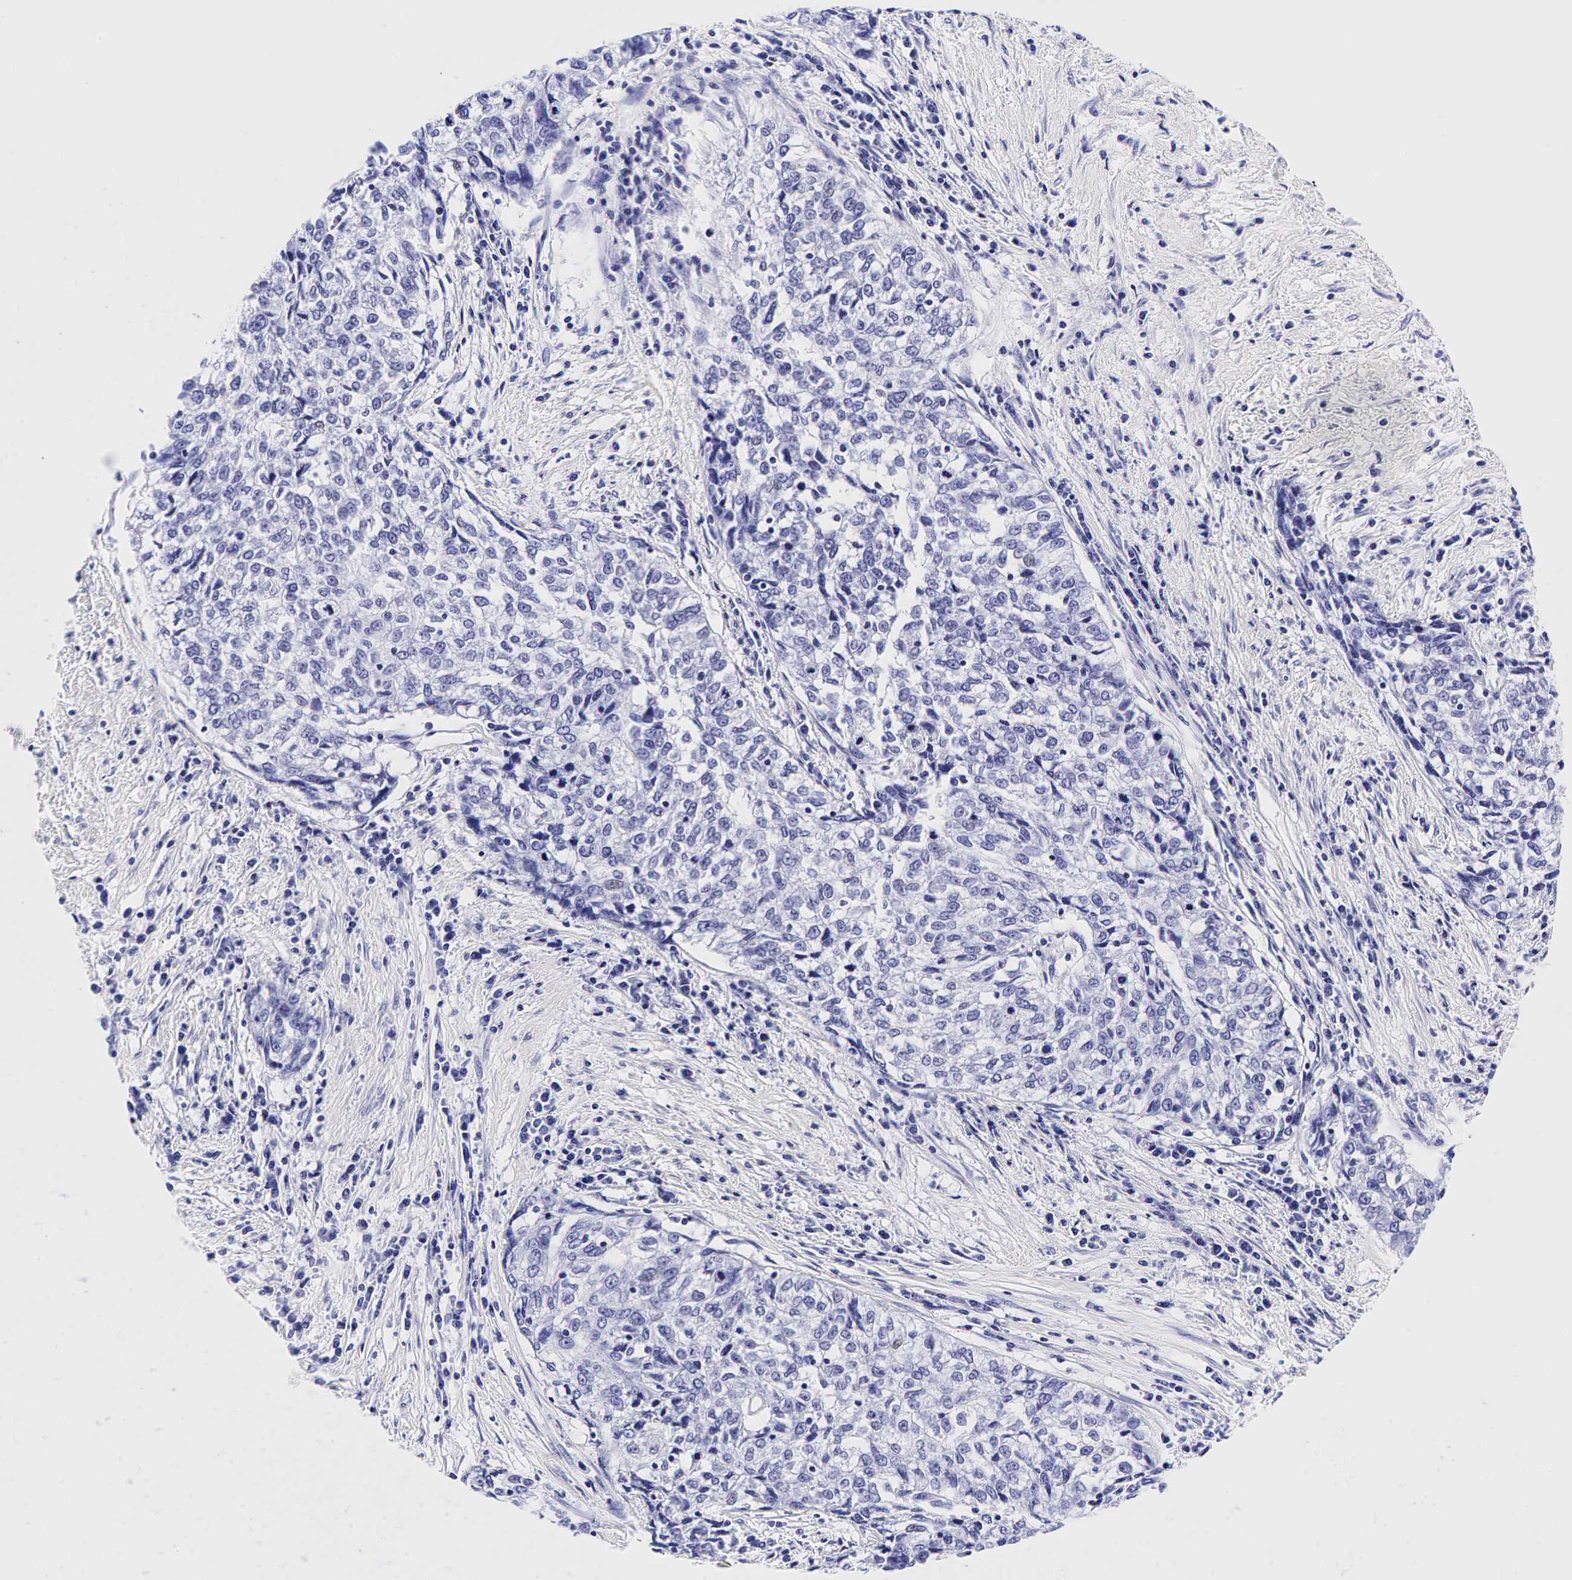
{"staining": {"intensity": "negative", "quantity": "none", "location": "none"}, "tissue": "cervical cancer", "cell_type": "Tumor cells", "image_type": "cancer", "snomed": [{"axis": "morphology", "description": "Squamous cell carcinoma, NOS"}, {"axis": "topography", "description": "Cervix"}], "caption": "Cervical cancer was stained to show a protein in brown. There is no significant positivity in tumor cells.", "gene": "GCG", "patient": {"sex": "female", "age": 57}}